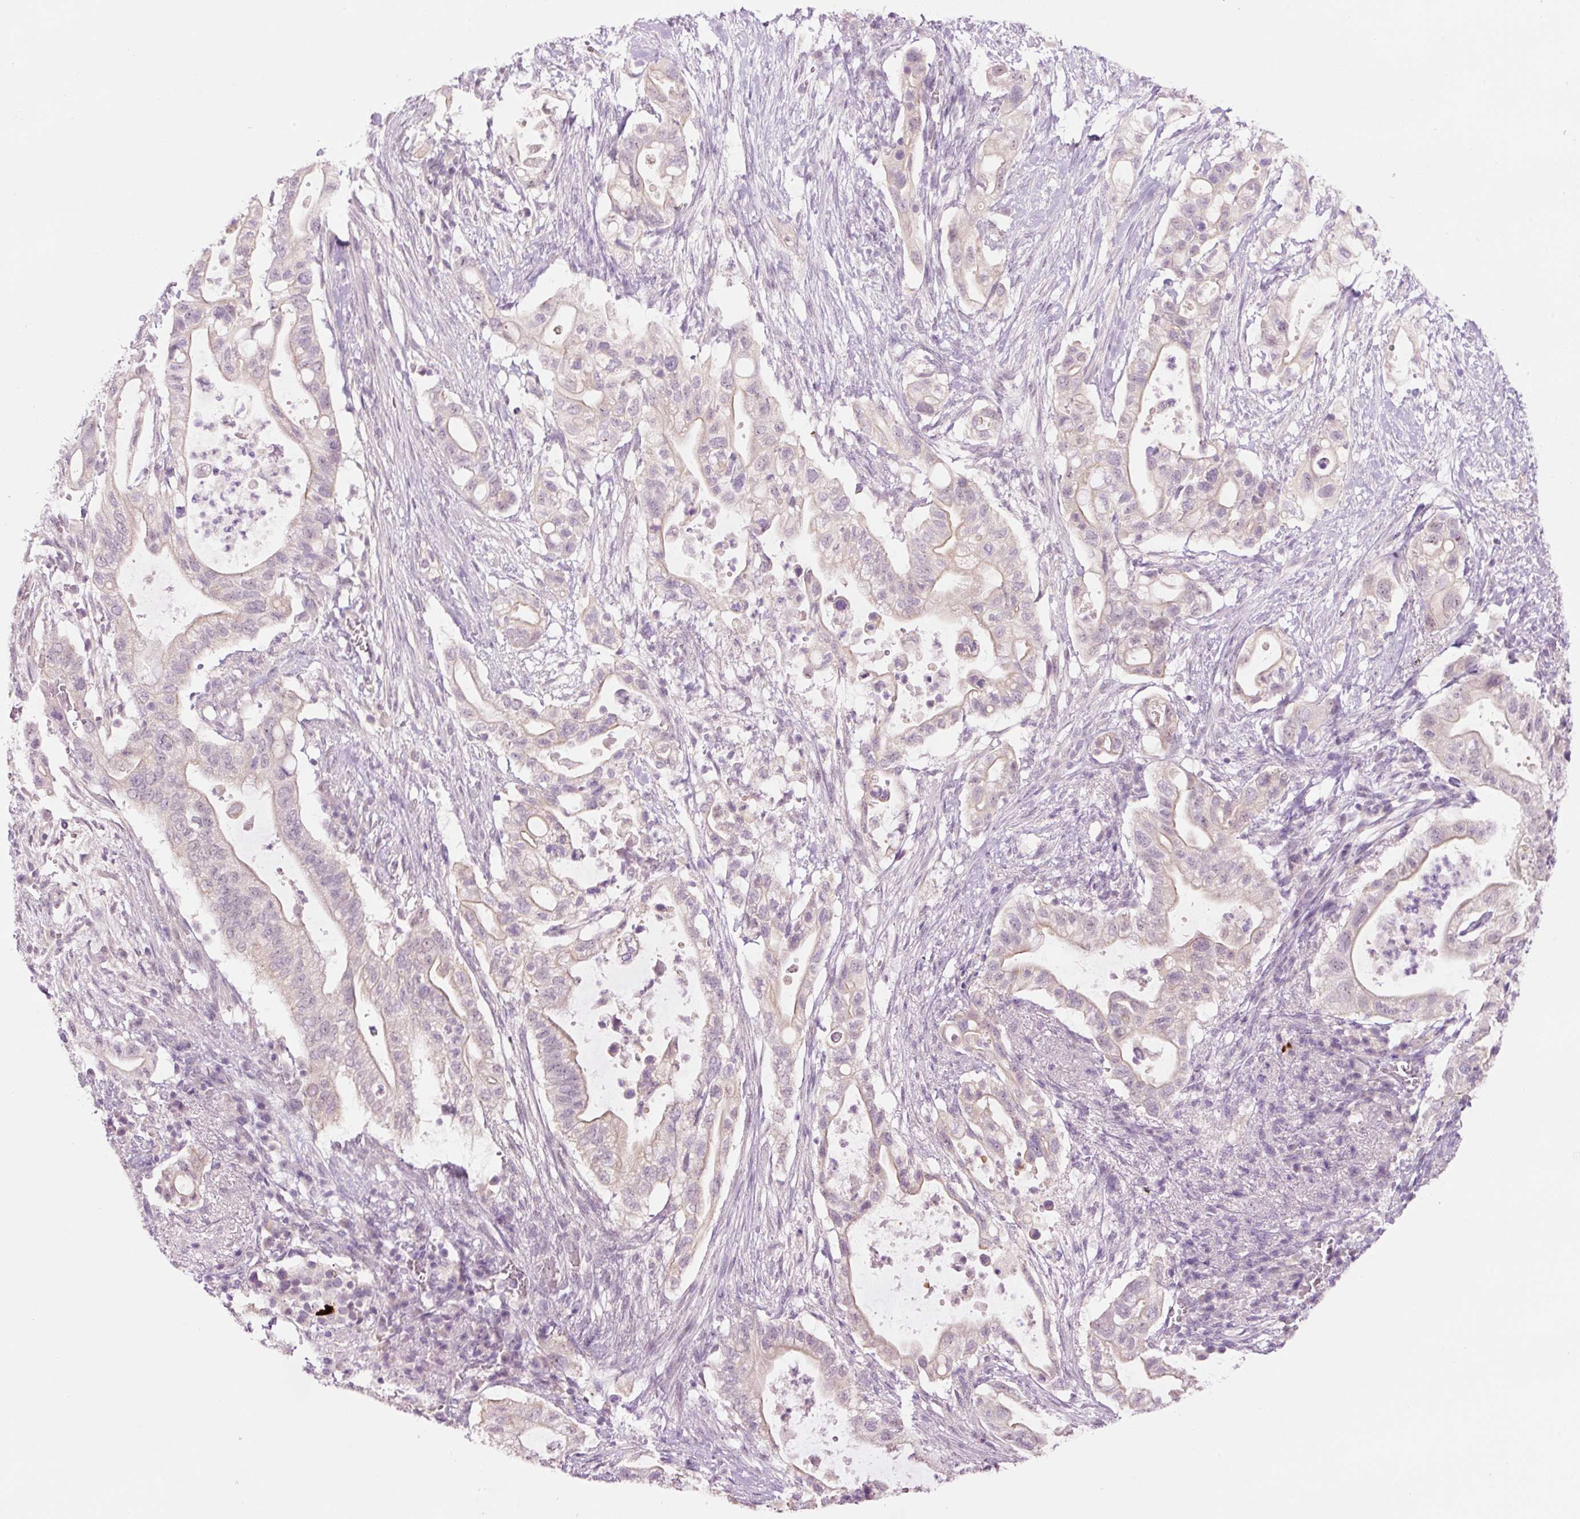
{"staining": {"intensity": "negative", "quantity": "none", "location": "none"}, "tissue": "pancreatic cancer", "cell_type": "Tumor cells", "image_type": "cancer", "snomed": [{"axis": "morphology", "description": "Adenocarcinoma, NOS"}, {"axis": "topography", "description": "Pancreas"}], "caption": "IHC micrograph of pancreatic cancer stained for a protein (brown), which demonstrates no staining in tumor cells.", "gene": "GCG", "patient": {"sex": "female", "age": 72}}